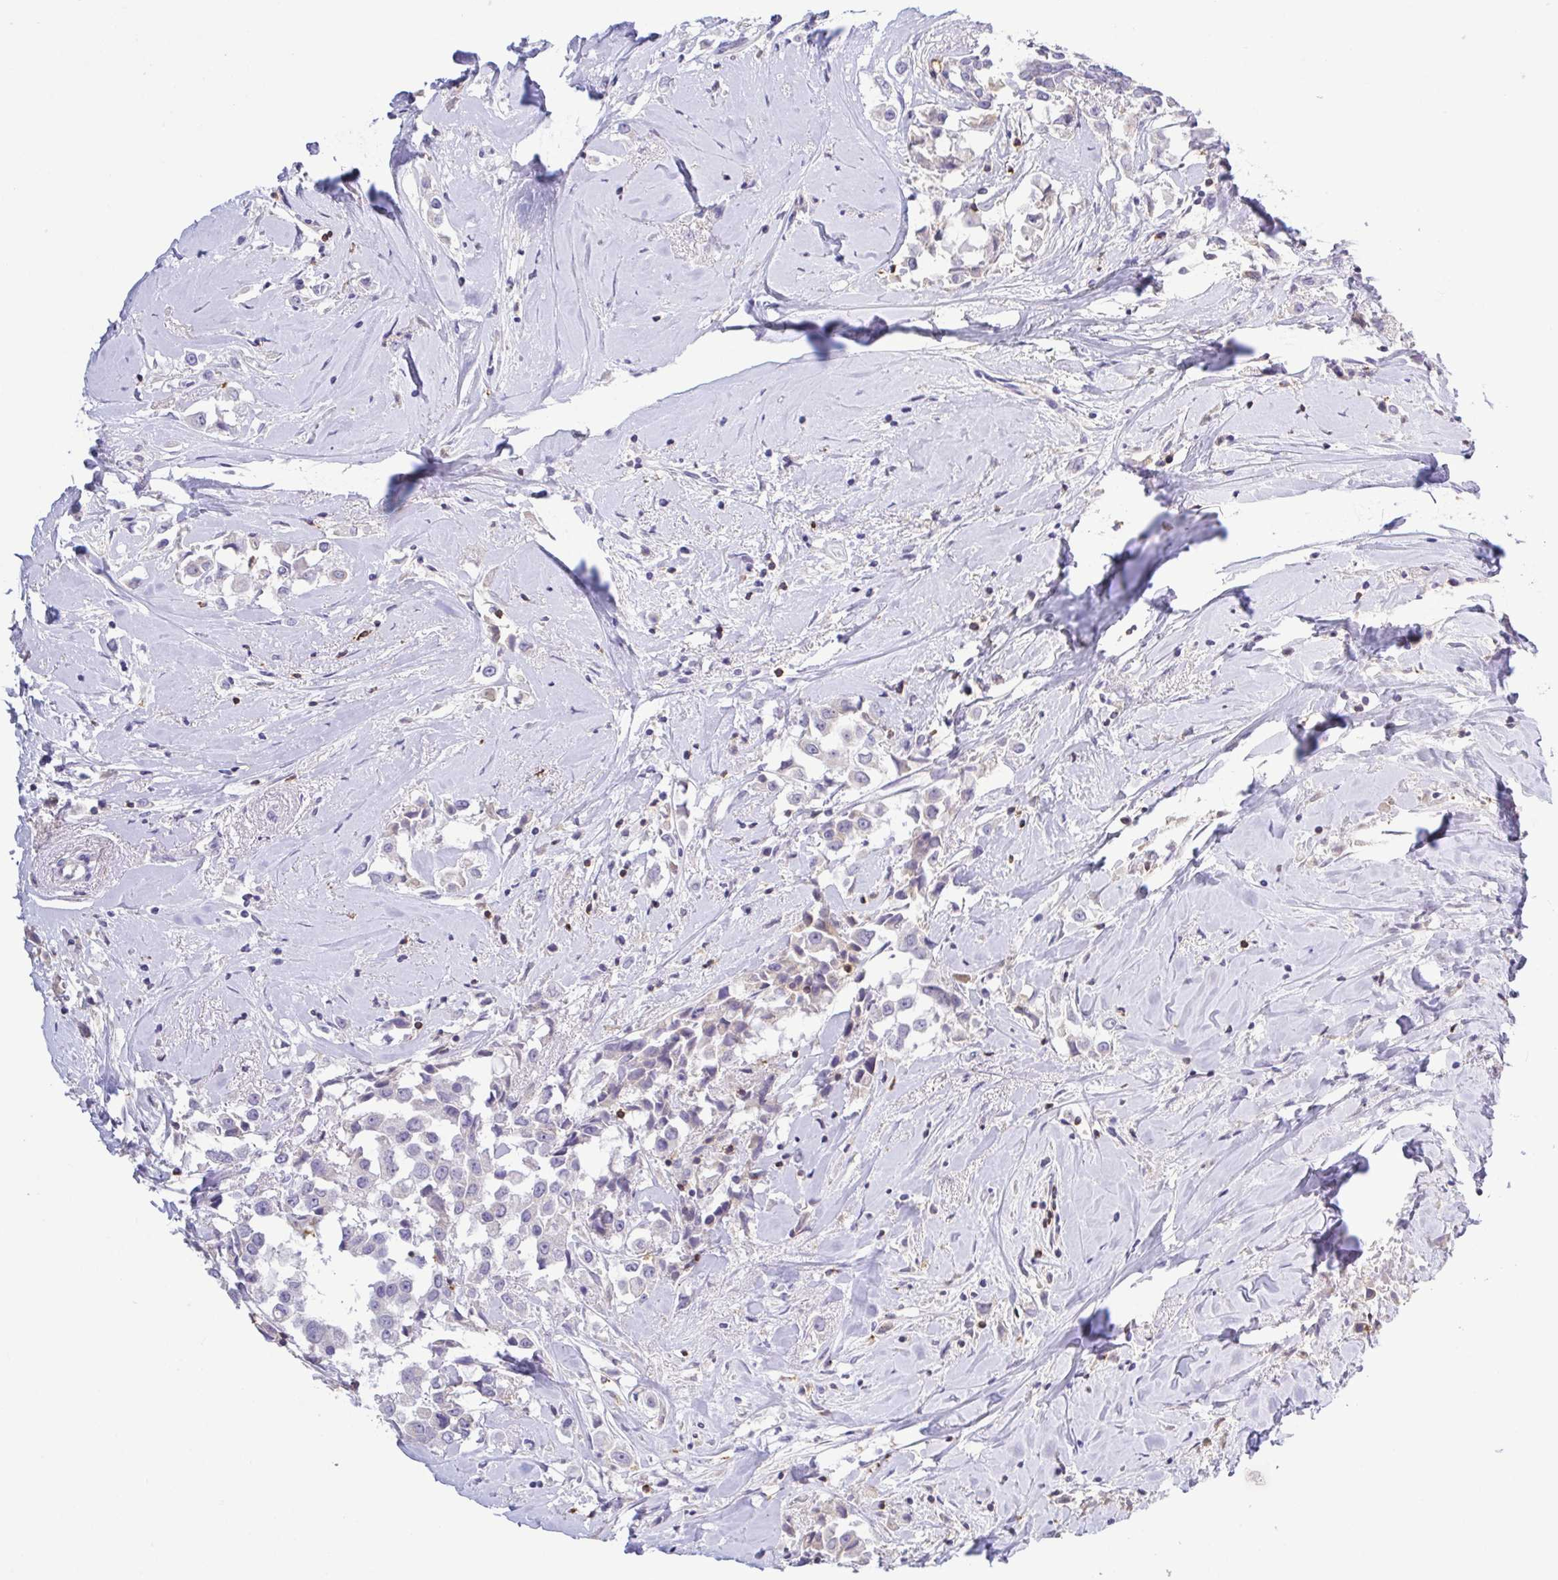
{"staining": {"intensity": "negative", "quantity": "none", "location": "none"}, "tissue": "breast cancer", "cell_type": "Tumor cells", "image_type": "cancer", "snomed": [{"axis": "morphology", "description": "Duct carcinoma"}, {"axis": "topography", "description": "Breast"}], "caption": "Immunohistochemistry micrograph of infiltrating ductal carcinoma (breast) stained for a protein (brown), which demonstrates no staining in tumor cells.", "gene": "PGLYRP1", "patient": {"sex": "female", "age": 61}}